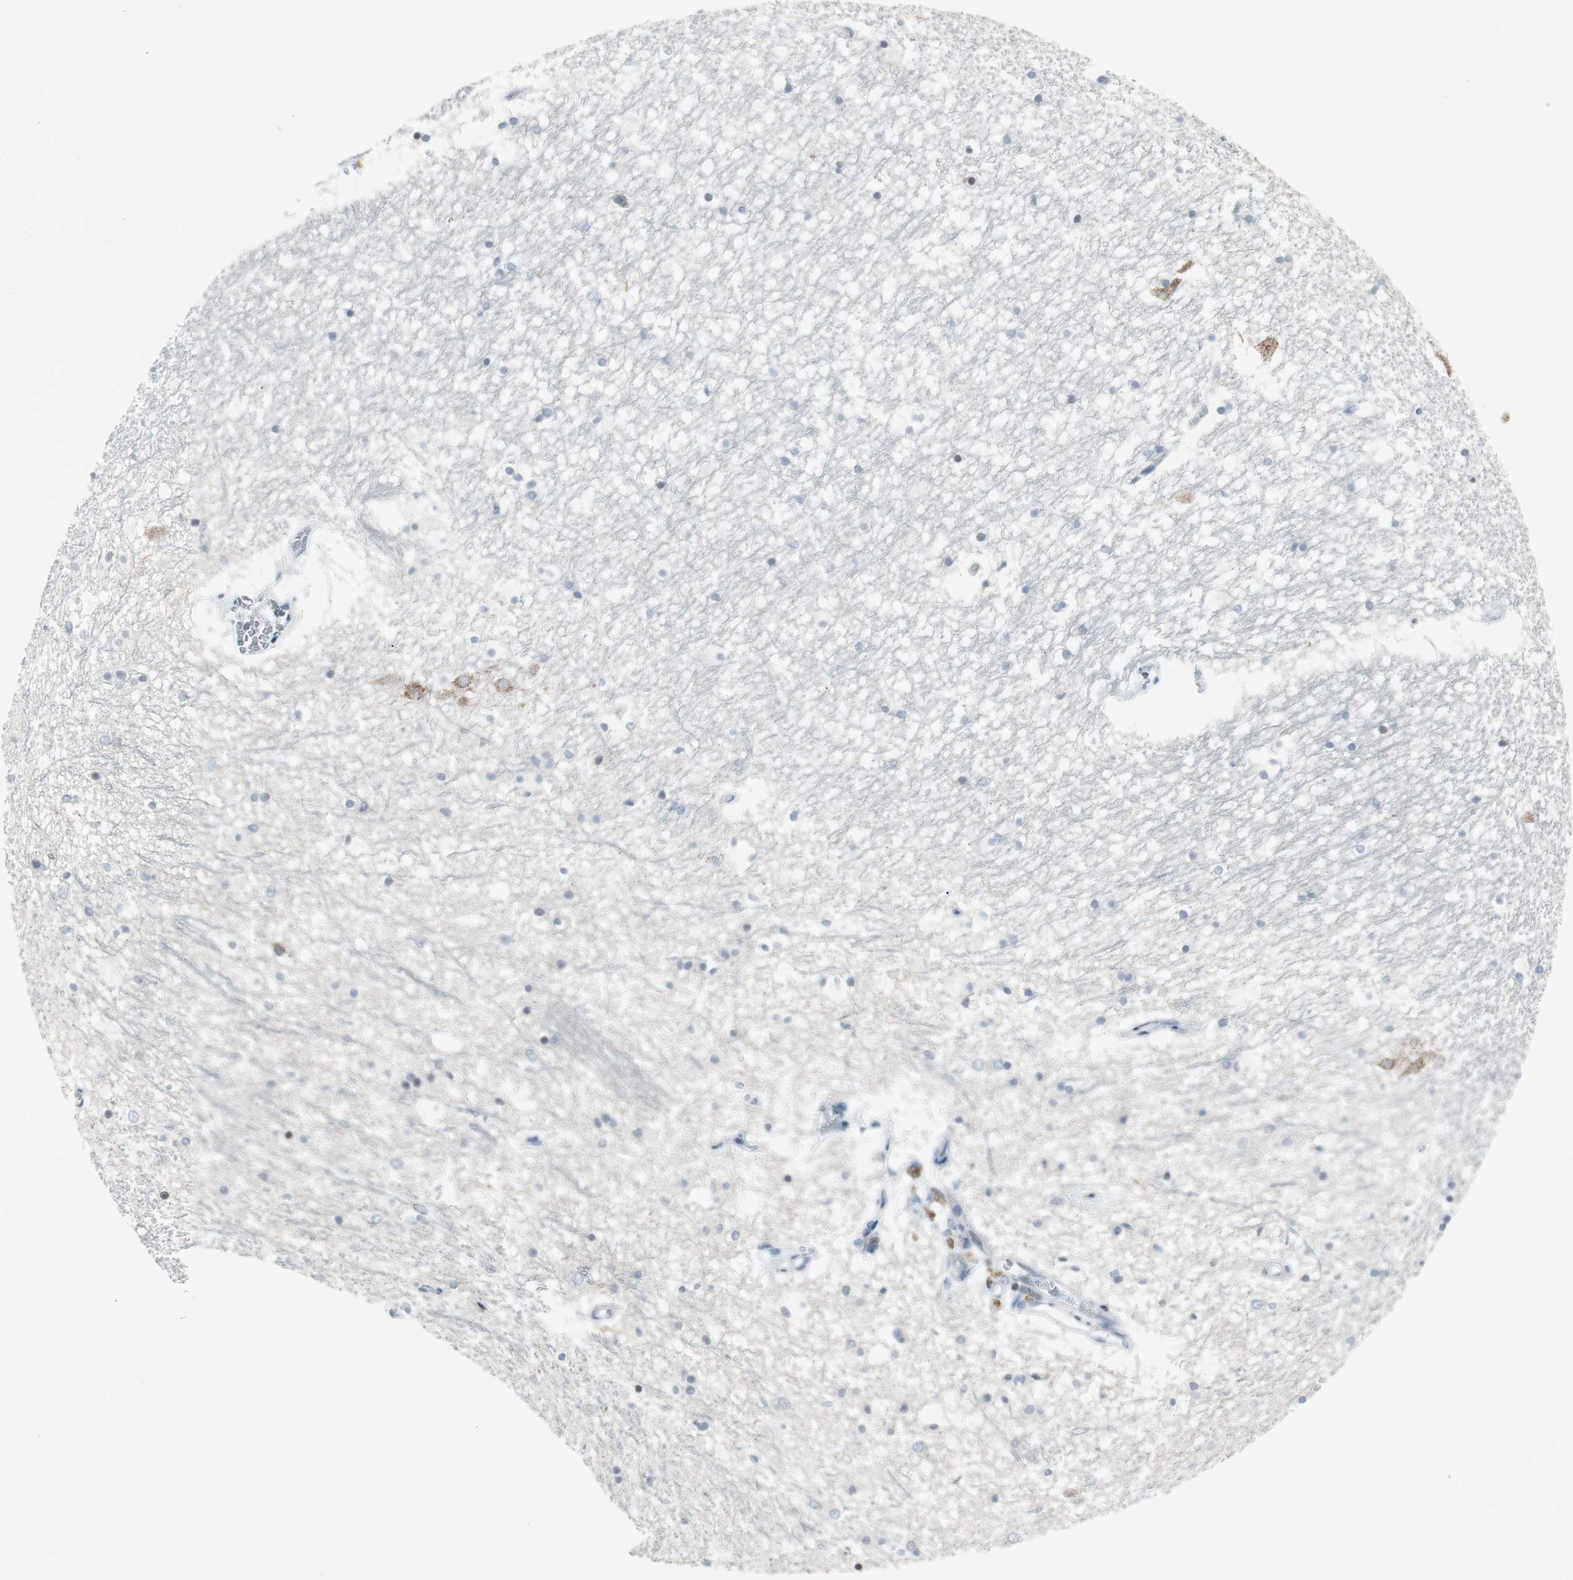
{"staining": {"intensity": "negative", "quantity": "none", "location": "none"}, "tissue": "hippocampus", "cell_type": "Glial cells", "image_type": "normal", "snomed": [{"axis": "morphology", "description": "Normal tissue, NOS"}, {"axis": "topography", "description": "Hippocampus"}], "caption": "Protein analysis of benign hippocampus shows no significant positivity in glial cells.", "gene": "ARG2", "patient": {"sex": "male", "age": 45}}